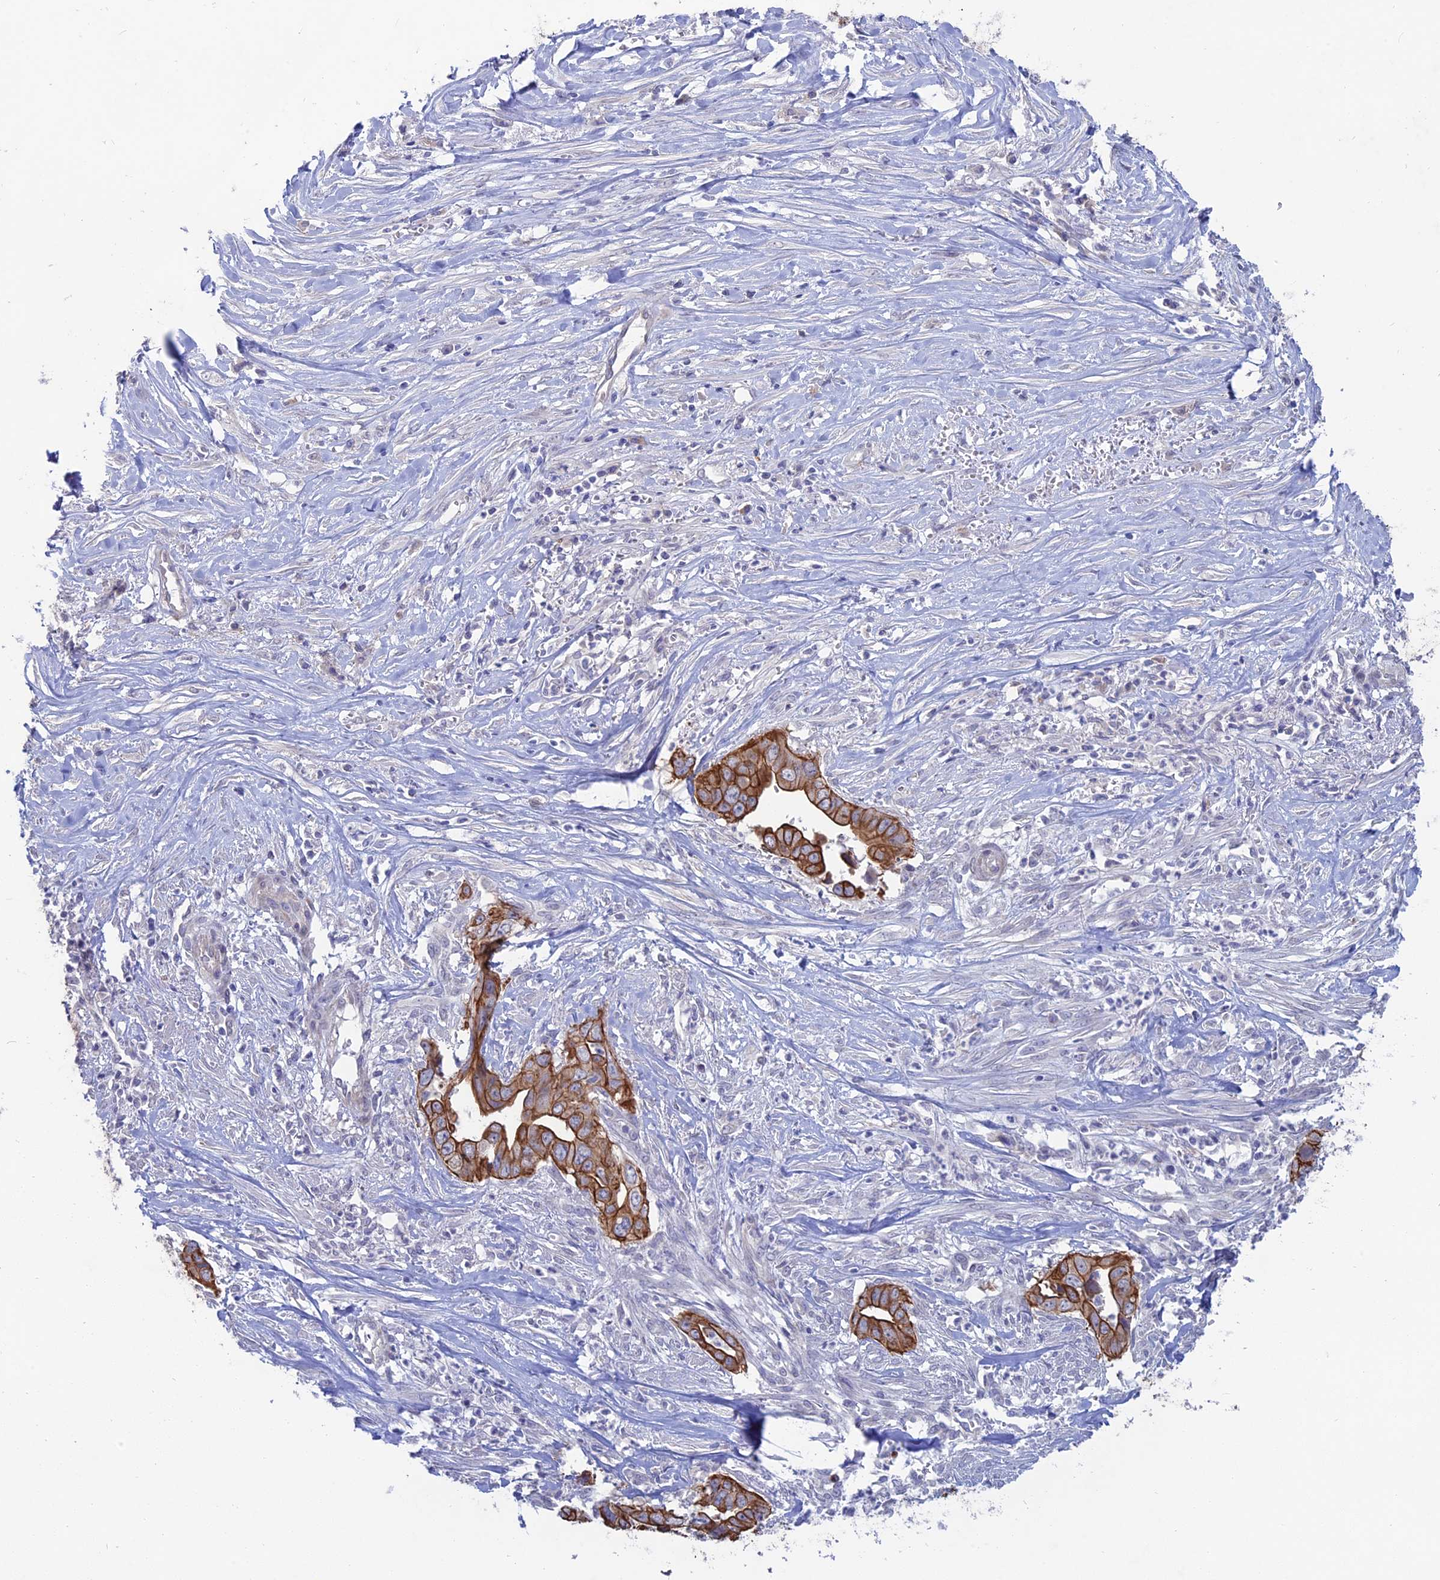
{"staining": {"intensity": "strong", "quantity": ">75%", "location": "cytoplasmic/membranous"}, "tissue": "liver cancer", "cell_type": "Tumor cells", "image_type": "cancer", "snomed": [{"axis": "morphology", "description": "Cholangiocarcinoma"}, {"axis": "topography", "description": "Liver"}], "caption": "Strong cytoplasmic/membranous staining for a protein is appreciated in approximately >75% of tumor cells of liver cholangiocarcinoma using immunohistochemistry.", "gene": "MYO5B", "patient": {"sex": "female", "age": 79}}